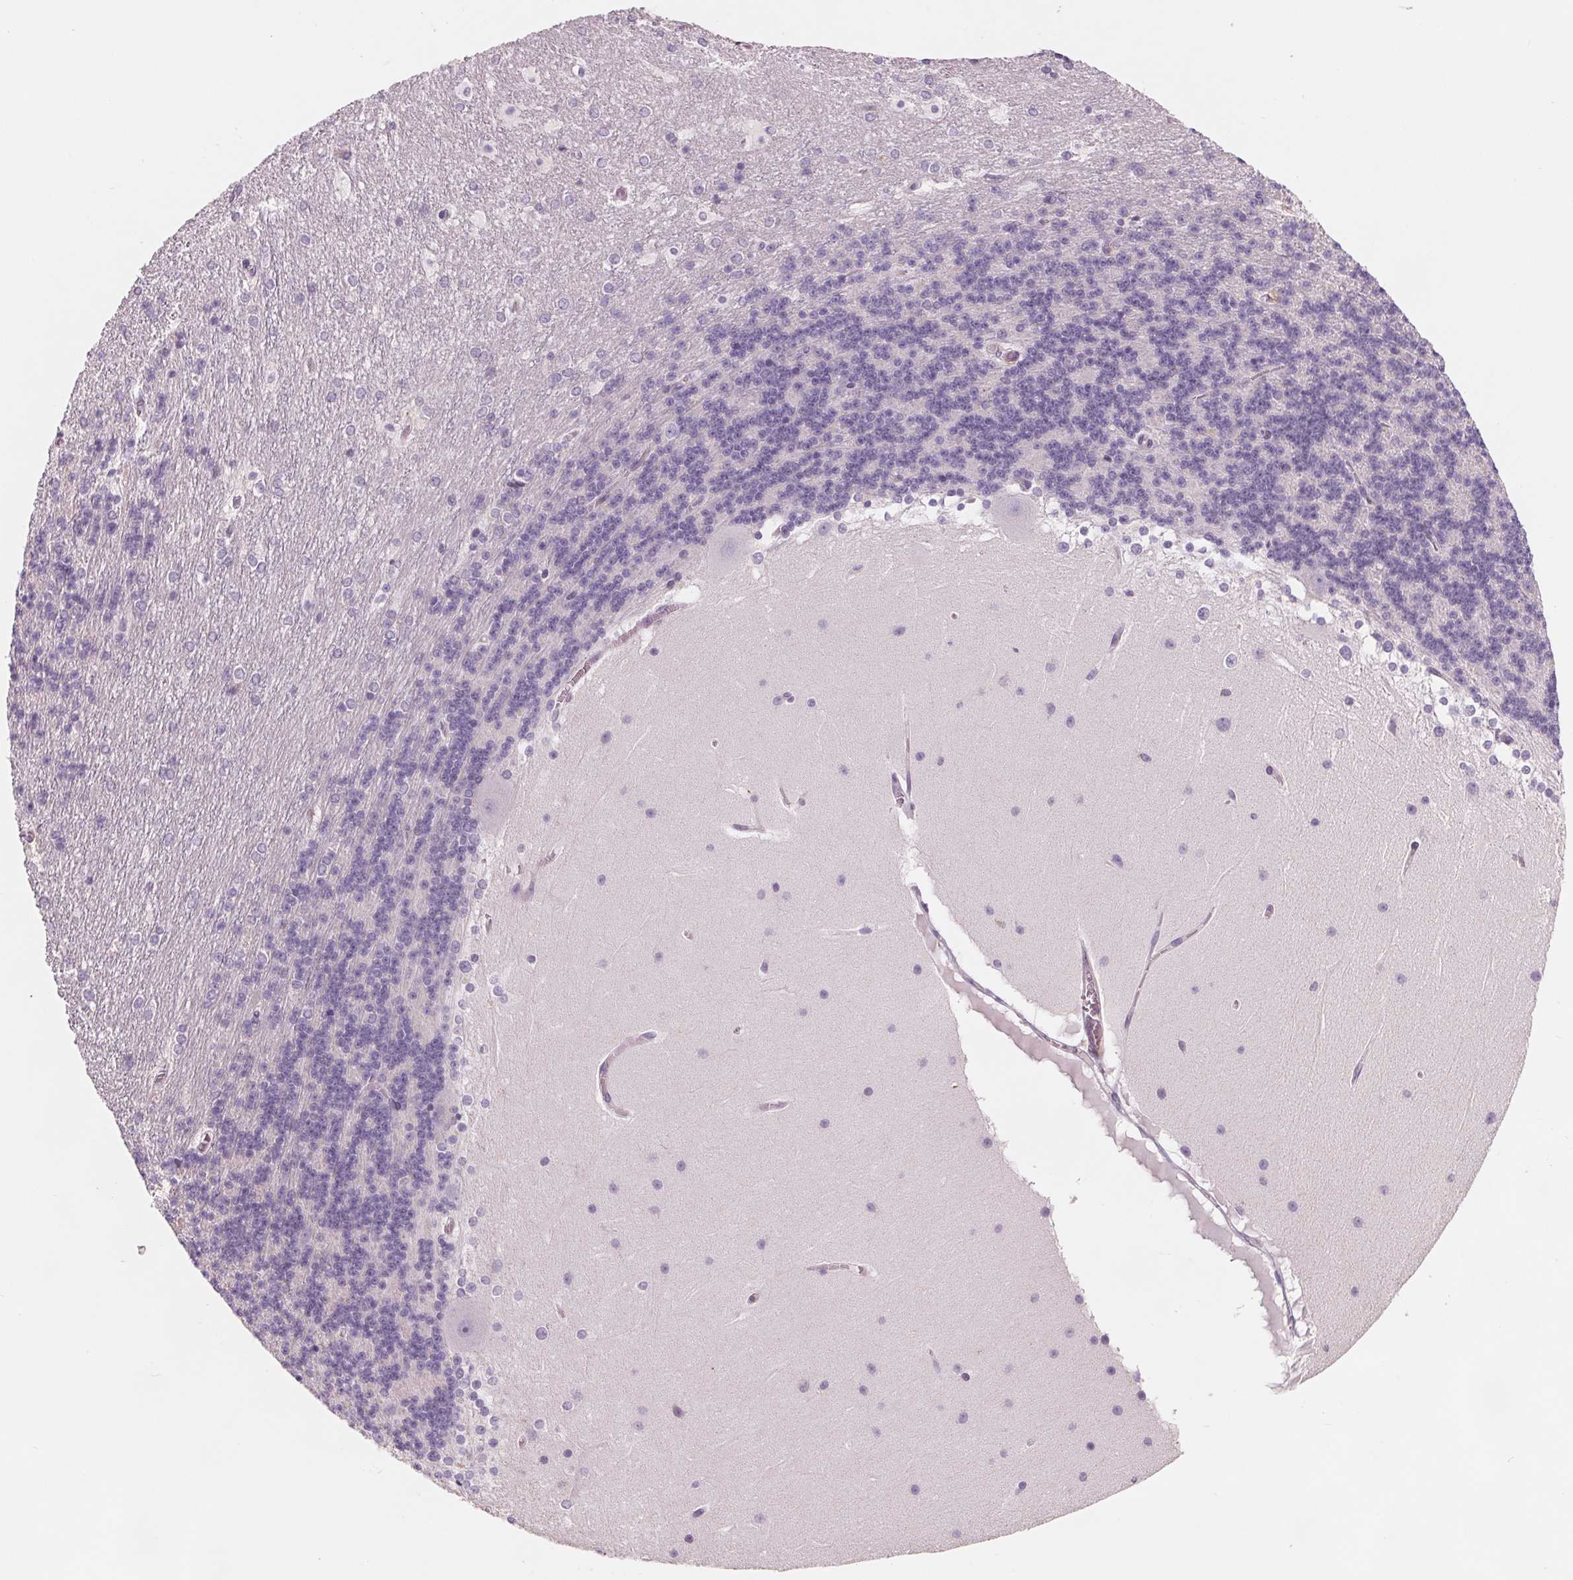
{"staining": {"intensity": "negative", "quantity": "none", "location": "none"}, "tissue": "cerebellum", "cell_type": "Cells in granular layer", "image_type": "normal", "snomed": [{"axis": "morphology", "description": "Normal tissue, NOS"}, {"axis": "topography", "description": "Cerebellum"}], "caption": "Histopathology image shows no significant protein positivity in cells in granular layer of benign cerebellum.", "gene": "SAMD5", "patient": {"sex": "female", "age": 19}}